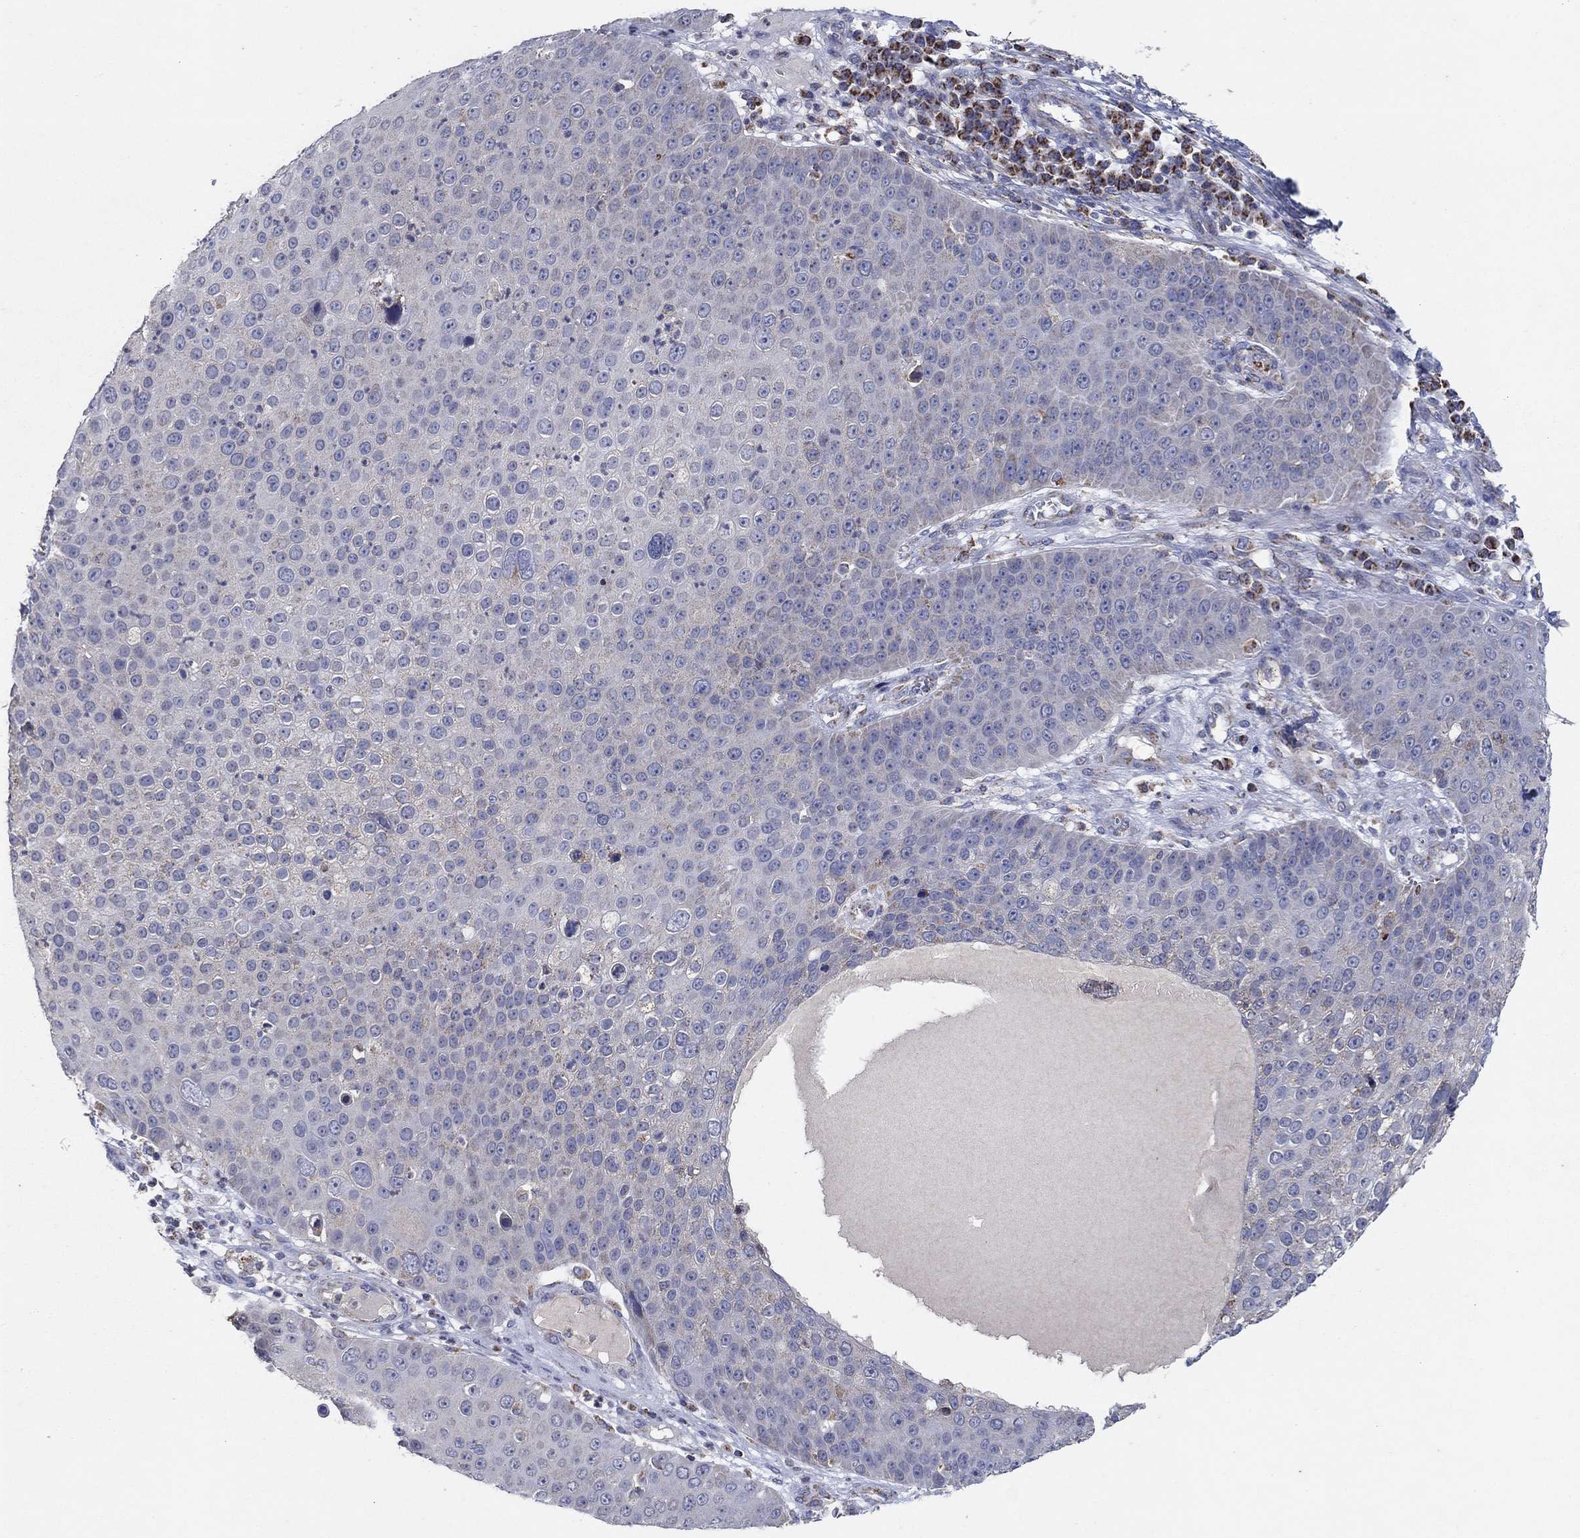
{"staining": {"intensity": "negative", "quantity": "none", "location": "none"}, "tissue": "skin cancer", "cell_type": "Tumor cells", "image_type": "cancer", "snomed": [{"axis": "morphology", "description": "Squamous cell carcinoma, NOS"}, {"axis": "topography", "description": "Skin"}], "caption": "DAB (3,3'-diaminobenzidine) immunohistochemical staining of human squamous cell carcinoma (skin) reveals no significant staining in tumor cells.", "gene": "C9orf85", "patient": {"sex": "male", "age": 71}}